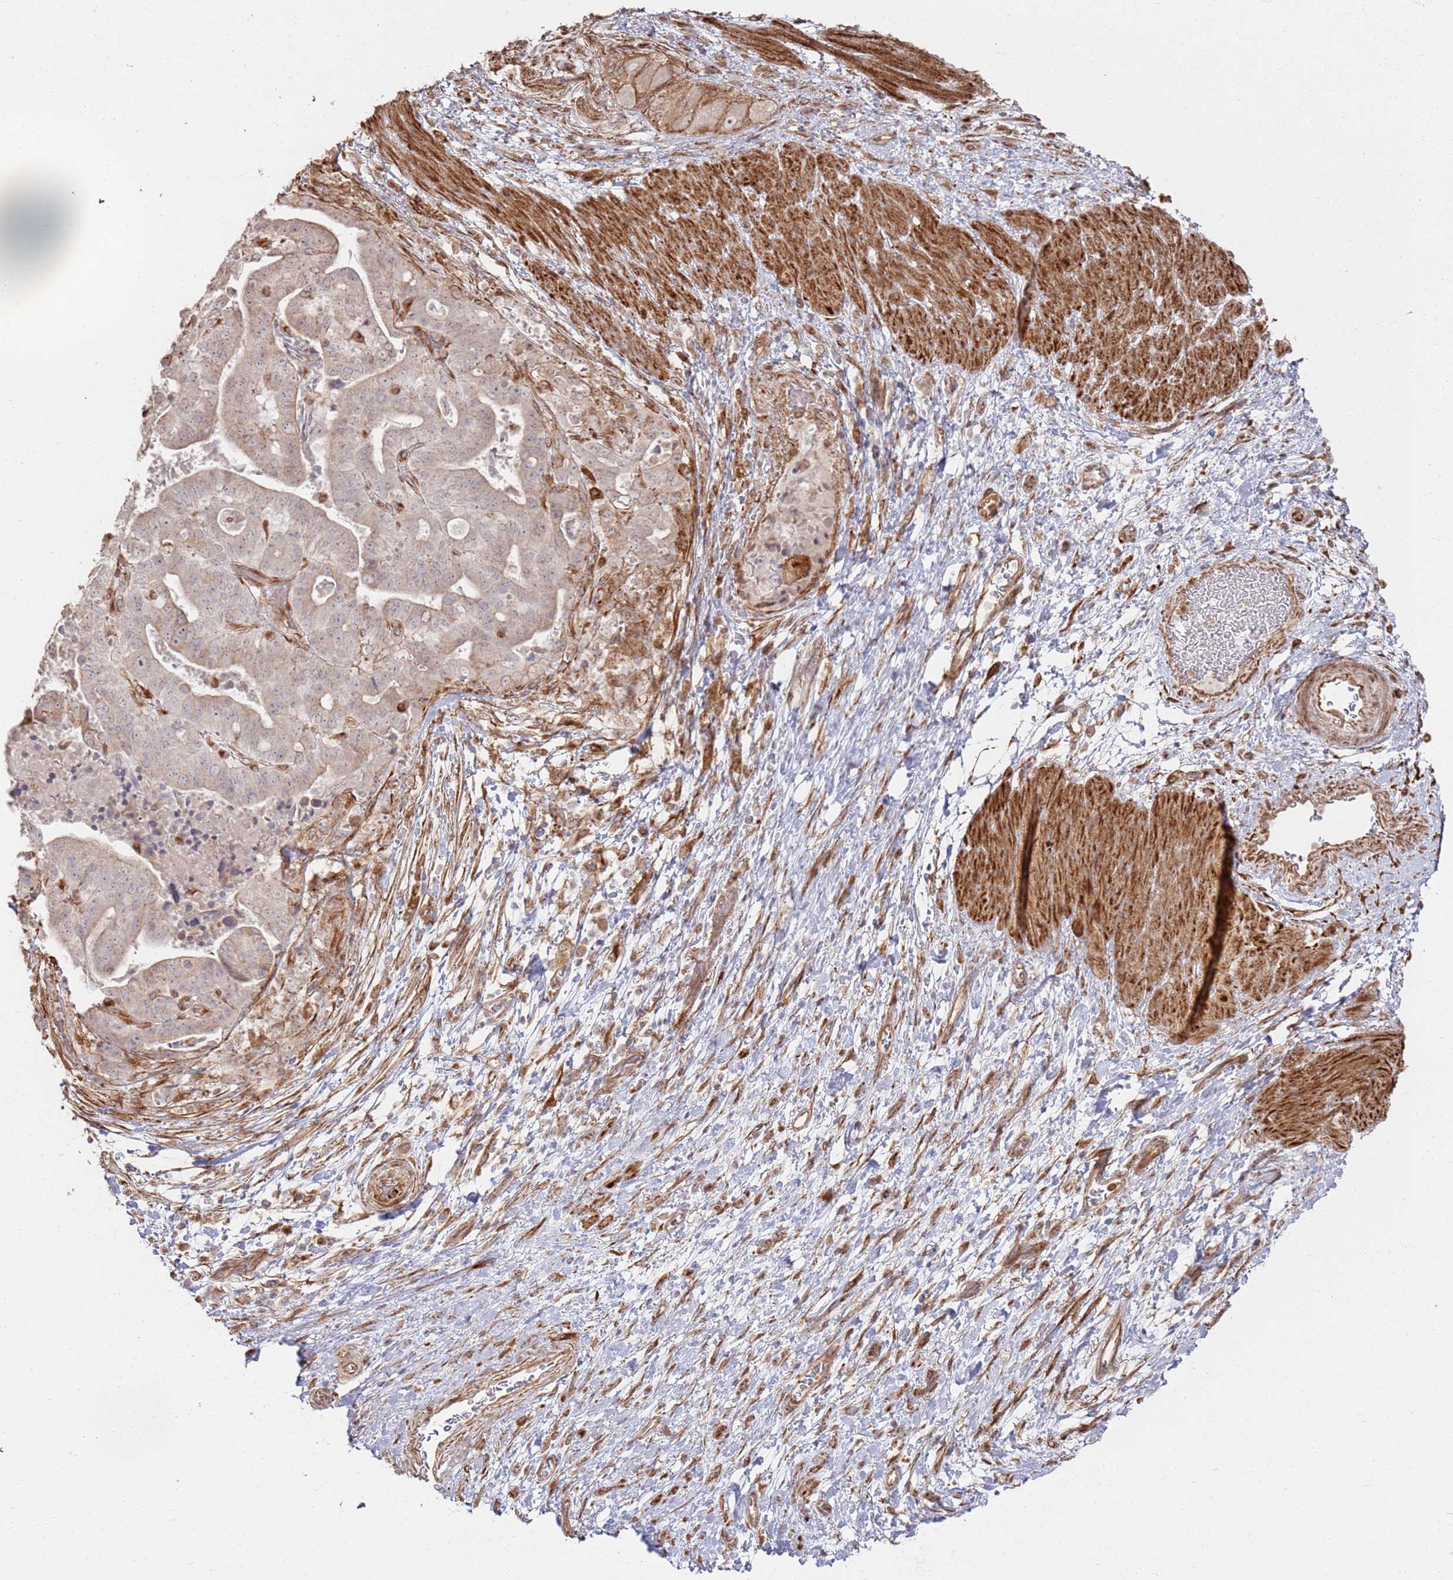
{"staining": {"intensity": "weak", "quantity": "25%-75%", "location": "cytoplasmic/membranous,nuclear"}, "tissue": "stomach cancer", "cell_type": "Tumor cells", "image_type": "cancer", "snomed": [{"axis": "morphology", "description": "Adenocarcinoma, NOS"}, {"axis": "topography", "description": "Stomach"}], "caption": "The immunohistochemical stain shows weak cytoplasmic/membranous and nuclear expression in tumor cells of stomach adenocarcinoma tissue. The protein is stained brown, and the nuclei are stained in blue (DAB IHC with brightfield microscopy, high magnification).", "gene": "PHF21A", "patient": {"sex": "male", "age": 48}}